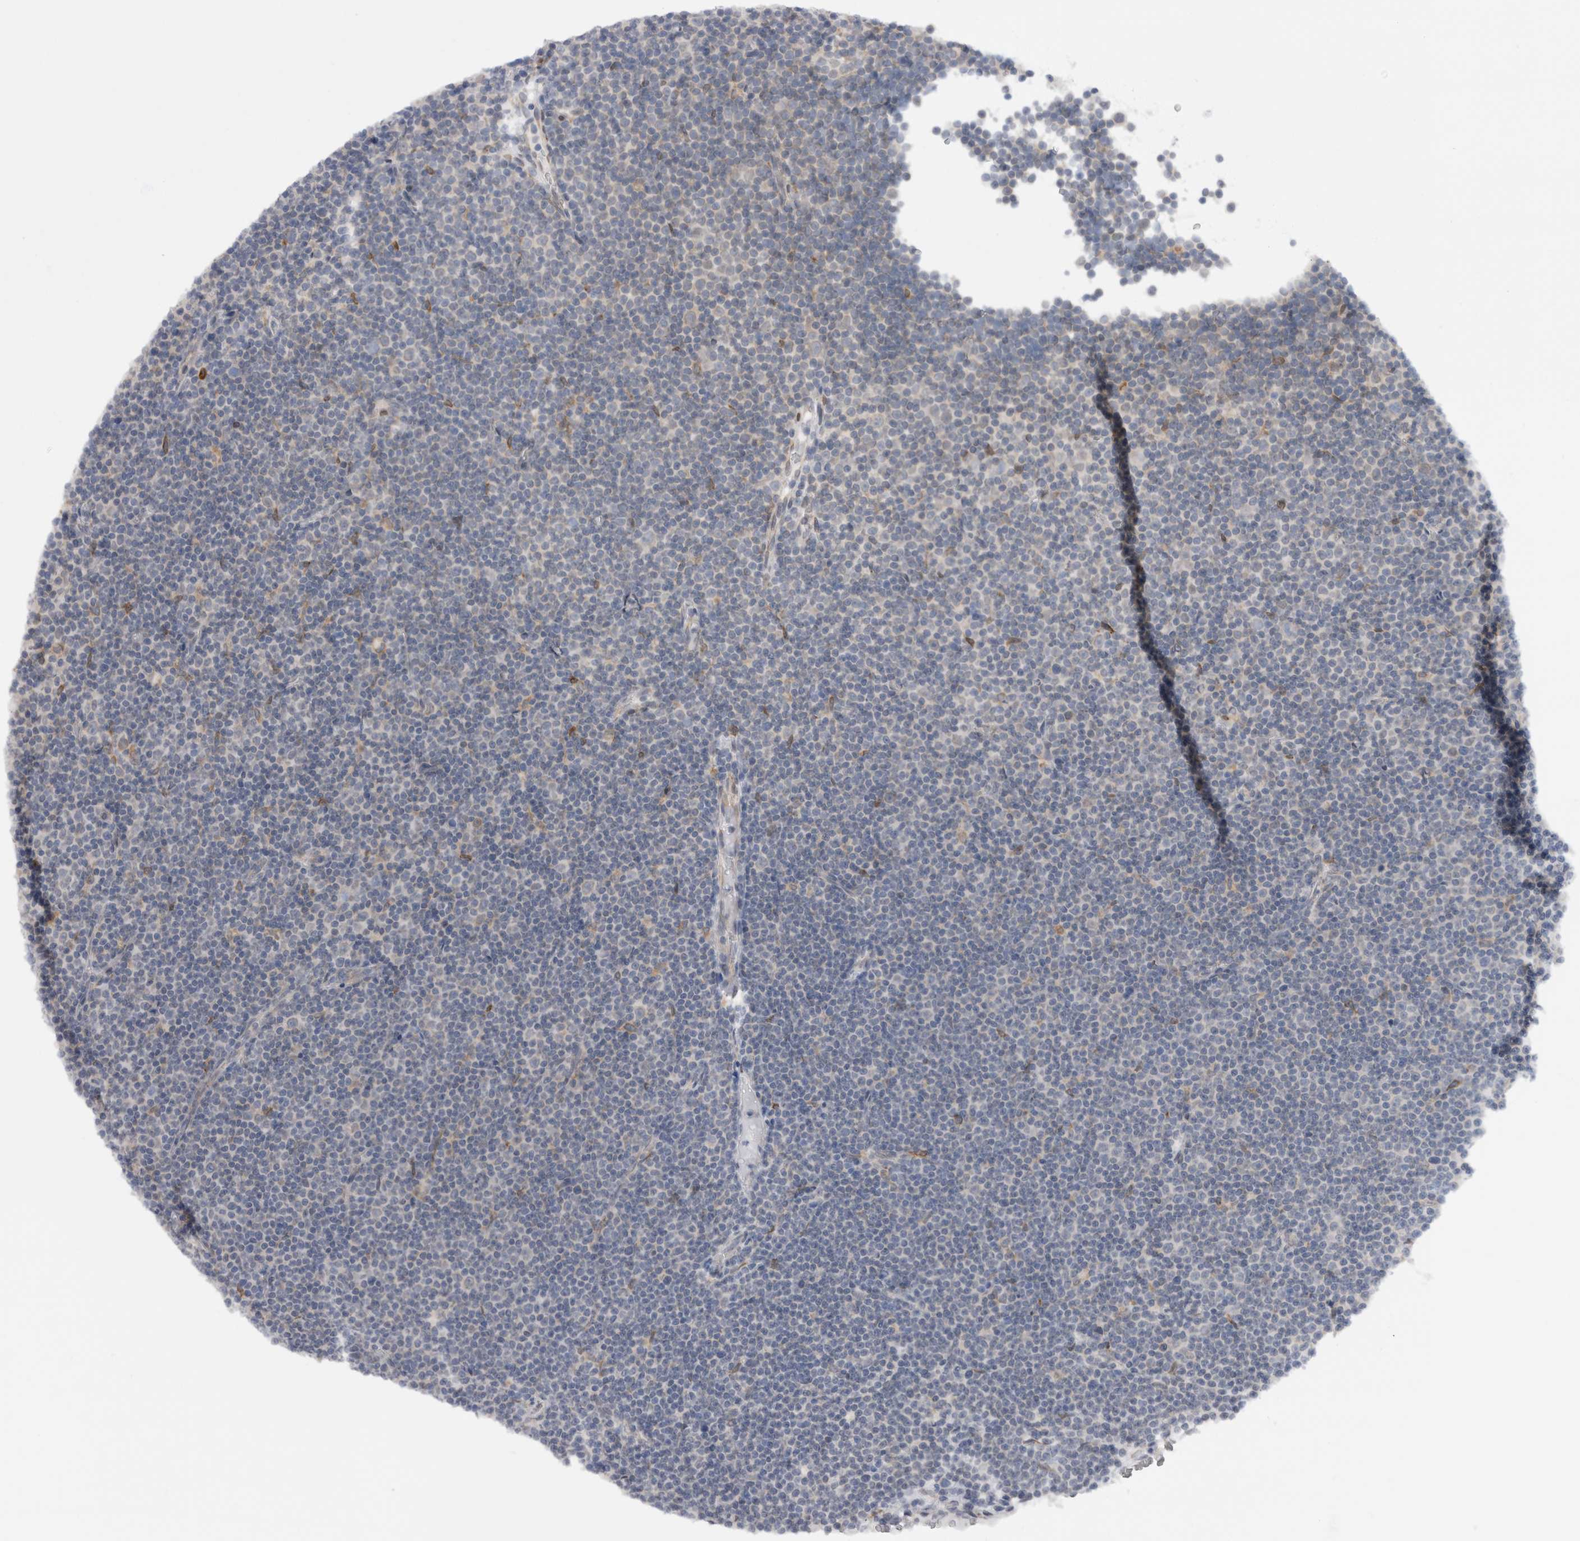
{"staining": {"intensity": "negative", "quantity": "none", "location": "none"}, "tissue": "lymphoma", "cell_type": "Tumor cells", "image_type": "cancer", "snomed": [{"axis": "morphology", "description": "Malignant lymphoma, non-Hodgkin's type, Low grade"}, {"axis": "topography", "description": "Lymph node"}], "caption": "Tumor cells are negative for protein expression in human lymphoma. Brightfield microscopy of IHC stained with DAB (brown) and hematoxylin (blue), captured at high magnification.", "gene": "VCPIP1", "patient": {"sex": "female", "age": 67}}